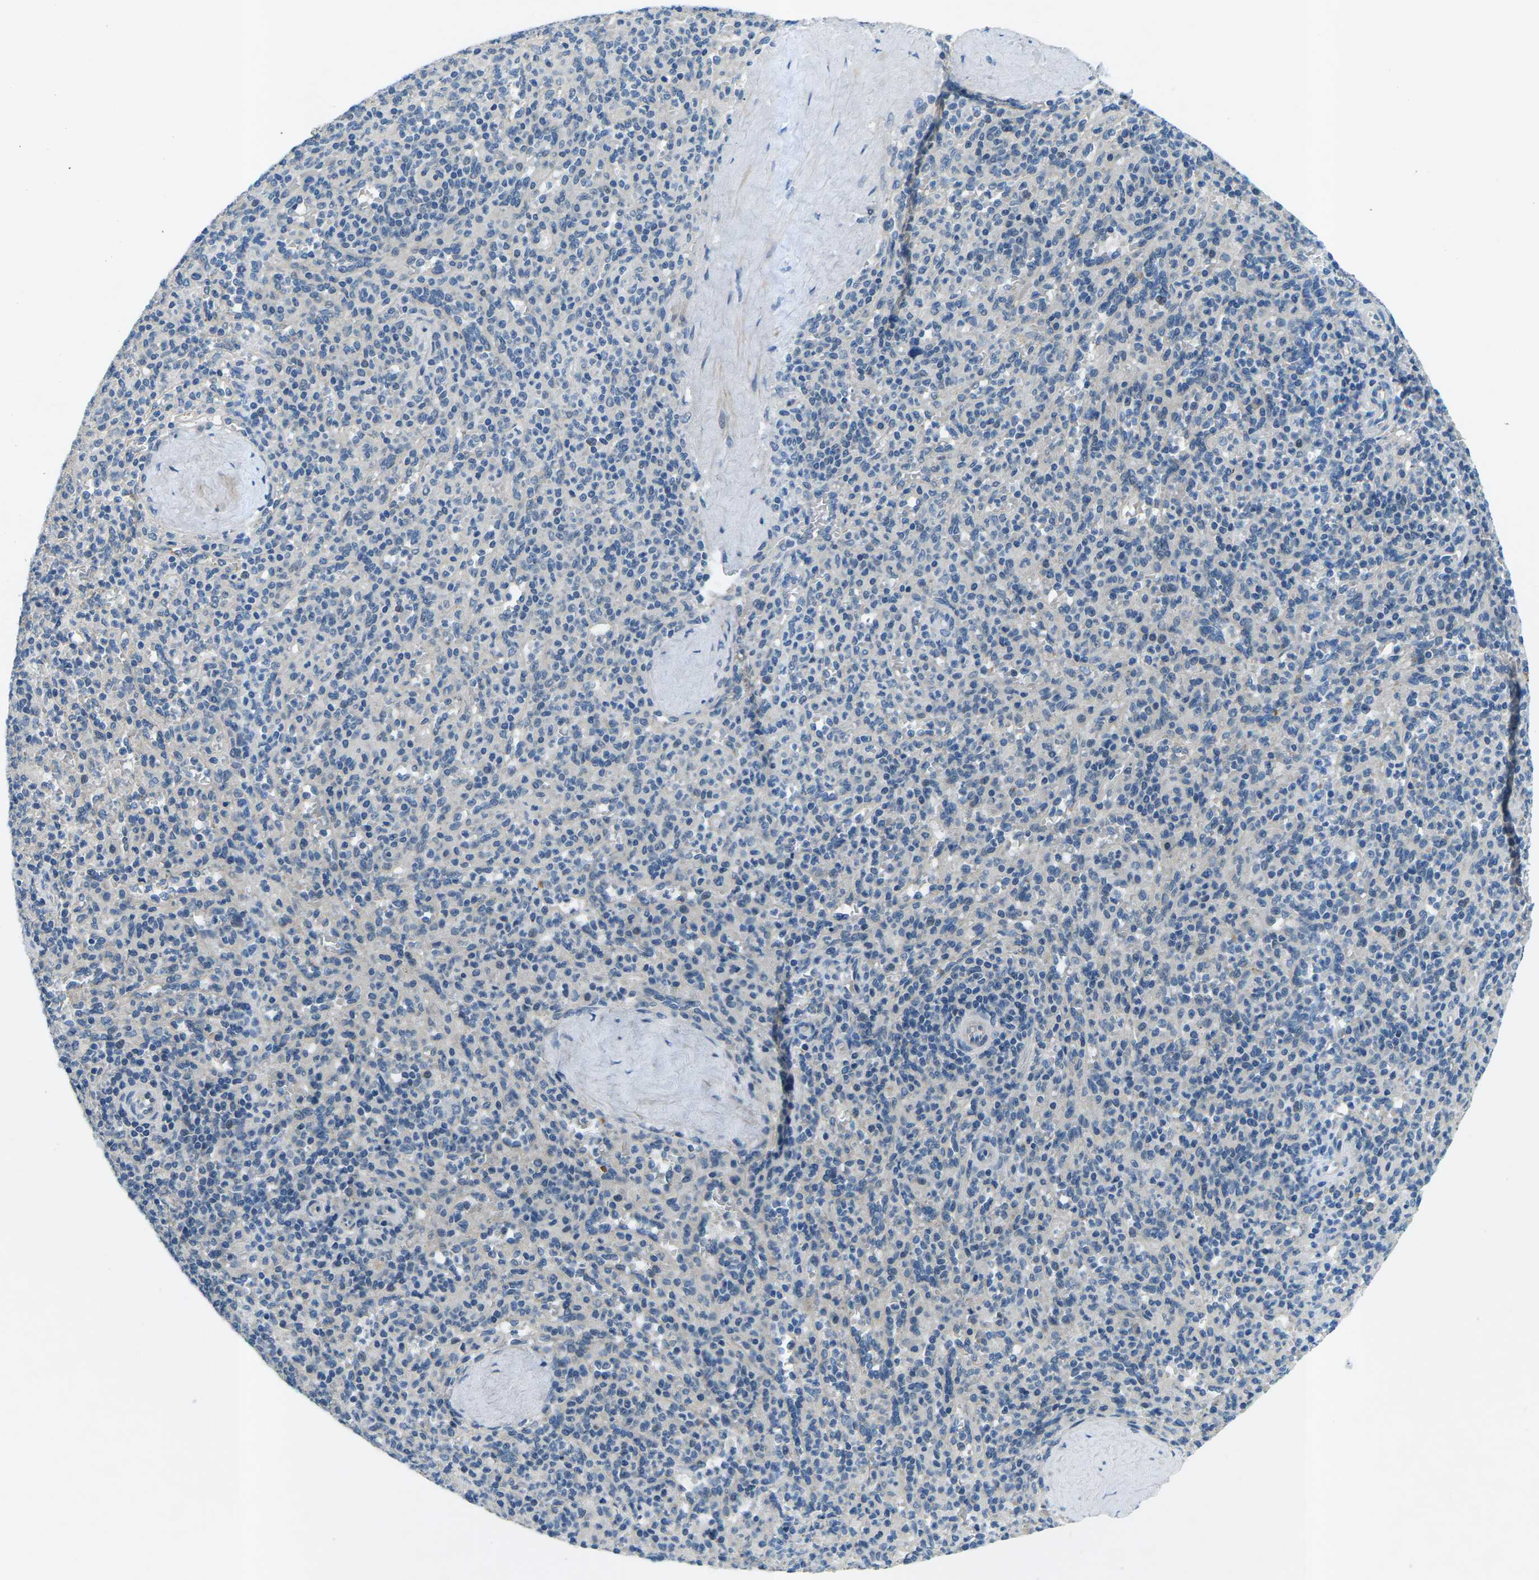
{"staining": {"intensity": "negative", "quantity": "none", "location": "none"}, "tissue": "spleen", "cell_type": "Cells in red pulp", "image_type": "normal", "snomed": [{"axis": "morphology", "description": "Normal tissue, NOS"}, {"axis": "topography", "description": "Spleen"}], "caption": "High power microscopy micrograph of an immunohistochemistry photomicrograph of unremarkable spleen, revealing no significant positivity in cells in red pulp.", "gene": "CTNND1", "patient": {"sex": "male", "age": 36}}